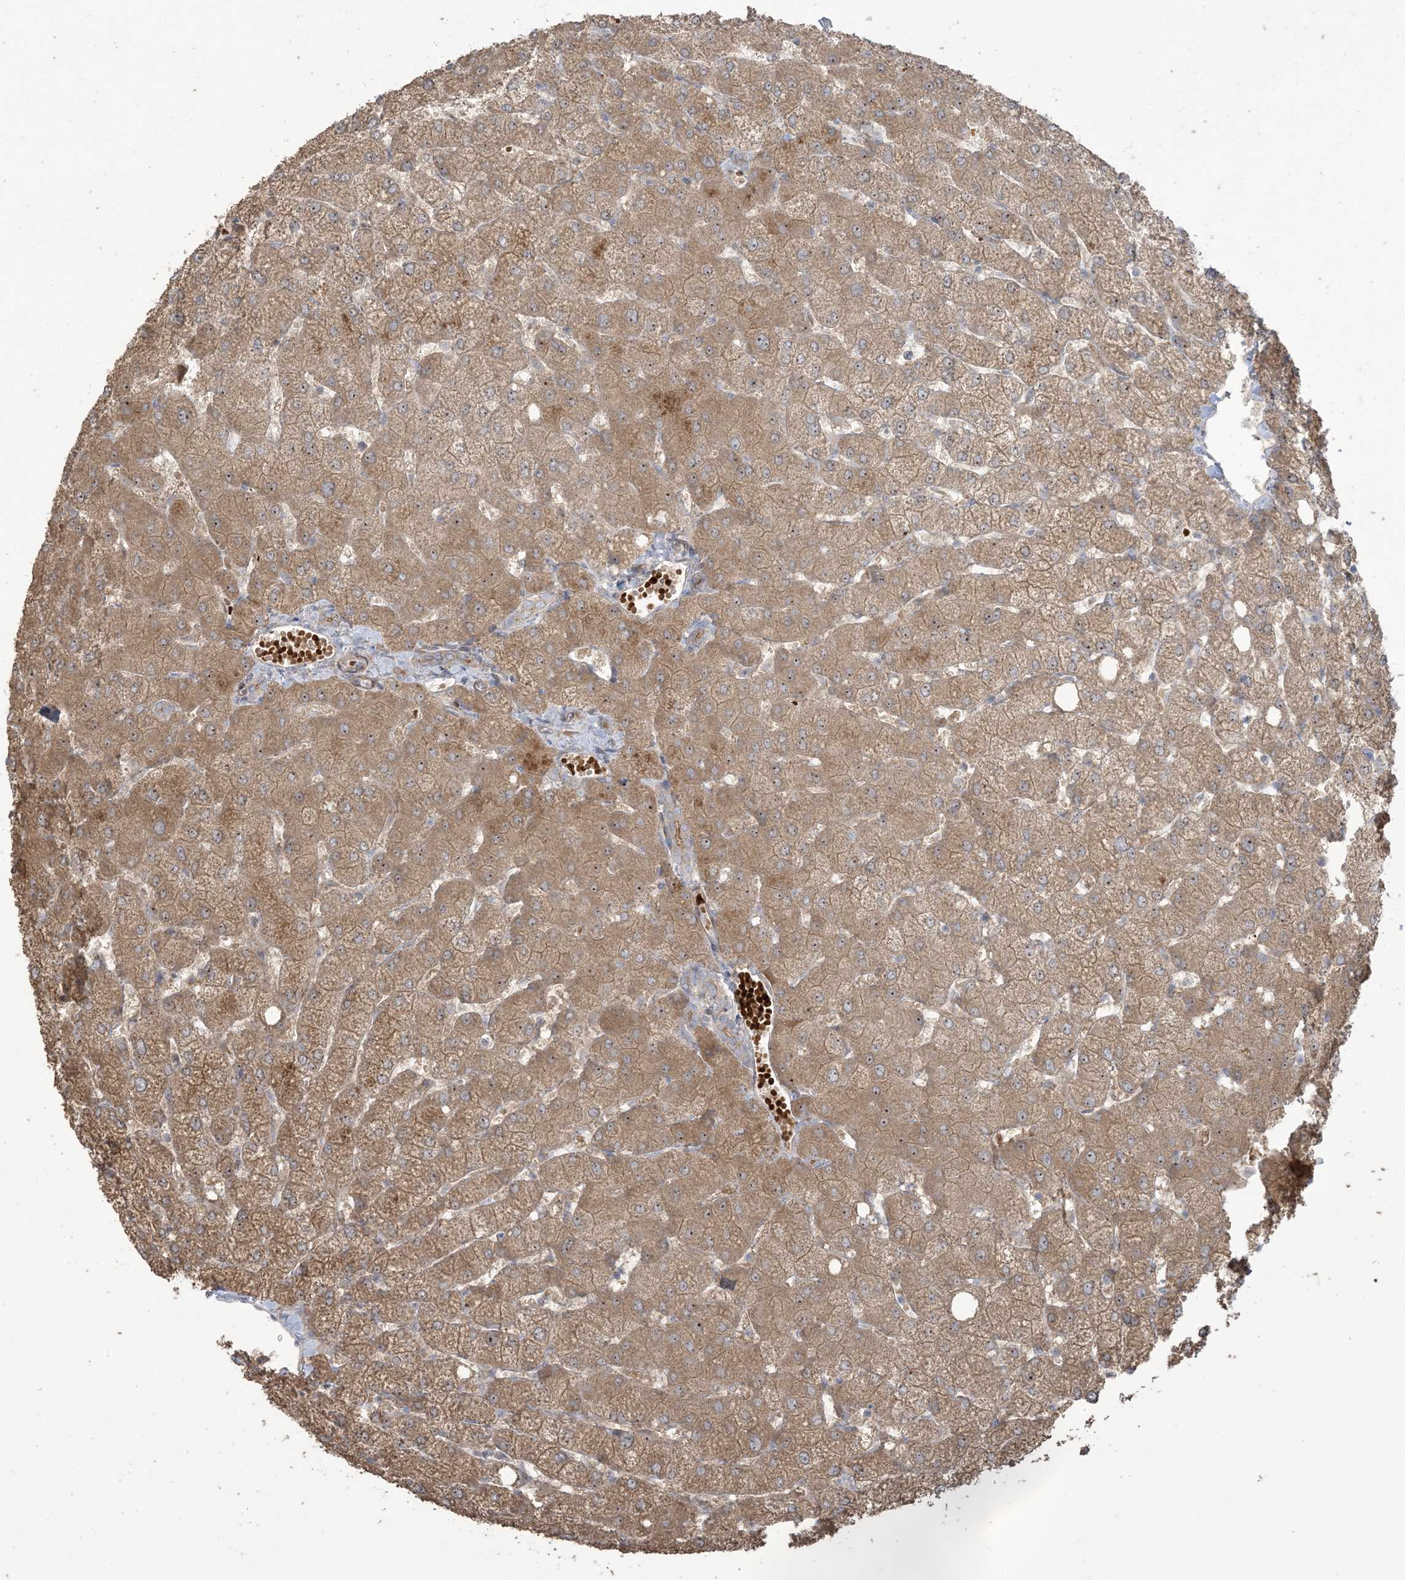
{"staining": {"intensity": "weak", "quantity": "<25%", "location": "cytoplasmic/membranous"}, "tissue": "liver", "cell_type": "Cholangiocytes", "image_type": "normal", "snomed": [{"axis": "morphology", "description": "Normal tissue, NOS"}, {"axis": "topography", "description": "Liver"}], "caption": "This histopathology image is of unremarkable liver stained with IHC to label a protein in brown with the nuclei are counter-stained blue. There is no expression in cholangiocytes.", "gene": "KLHL18", "patient": {"sex": "female", "age": 54}}